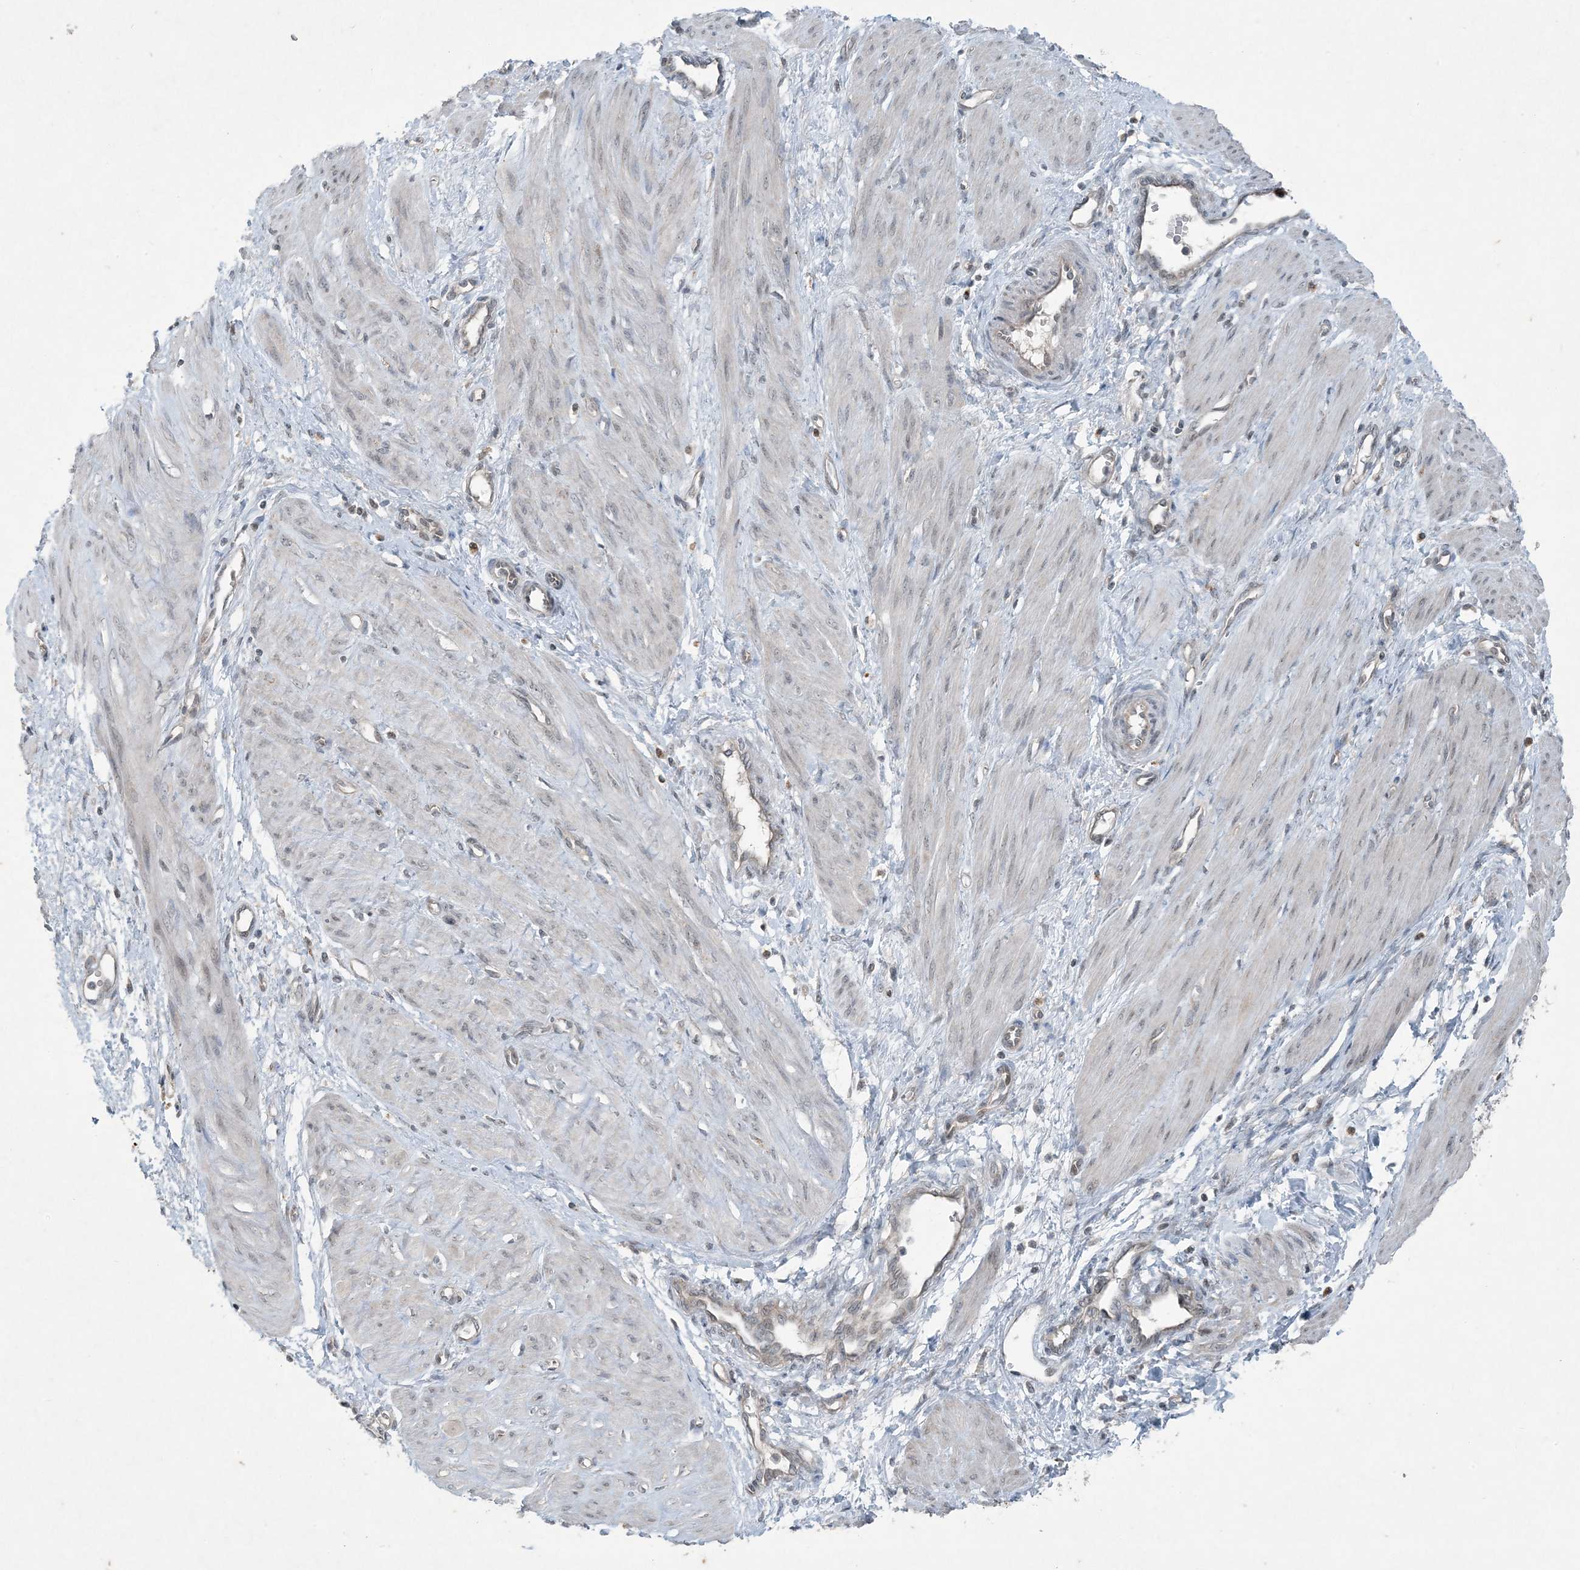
{"staining": {"intensity": "weak", "quantity": "<25%", "location": "cytoplasmic/membranous"}, "tissue": "smooth muscle", "cell_type": "Smooth muscle cells", "image_type": "normal", "snomed": [{"axis": "morphology", "description": "Normal tissue, NOS"}, {"axis": "topography", "description": "Endometrium"}], "caption": "IHC histopathology image of benign smooth muscle: human smooth muscle stained with DAB demonstrates no significant protein positivity in smooth muscle cells.", "gene": "PC", "patient": {"sex": "female", "age": 33}}